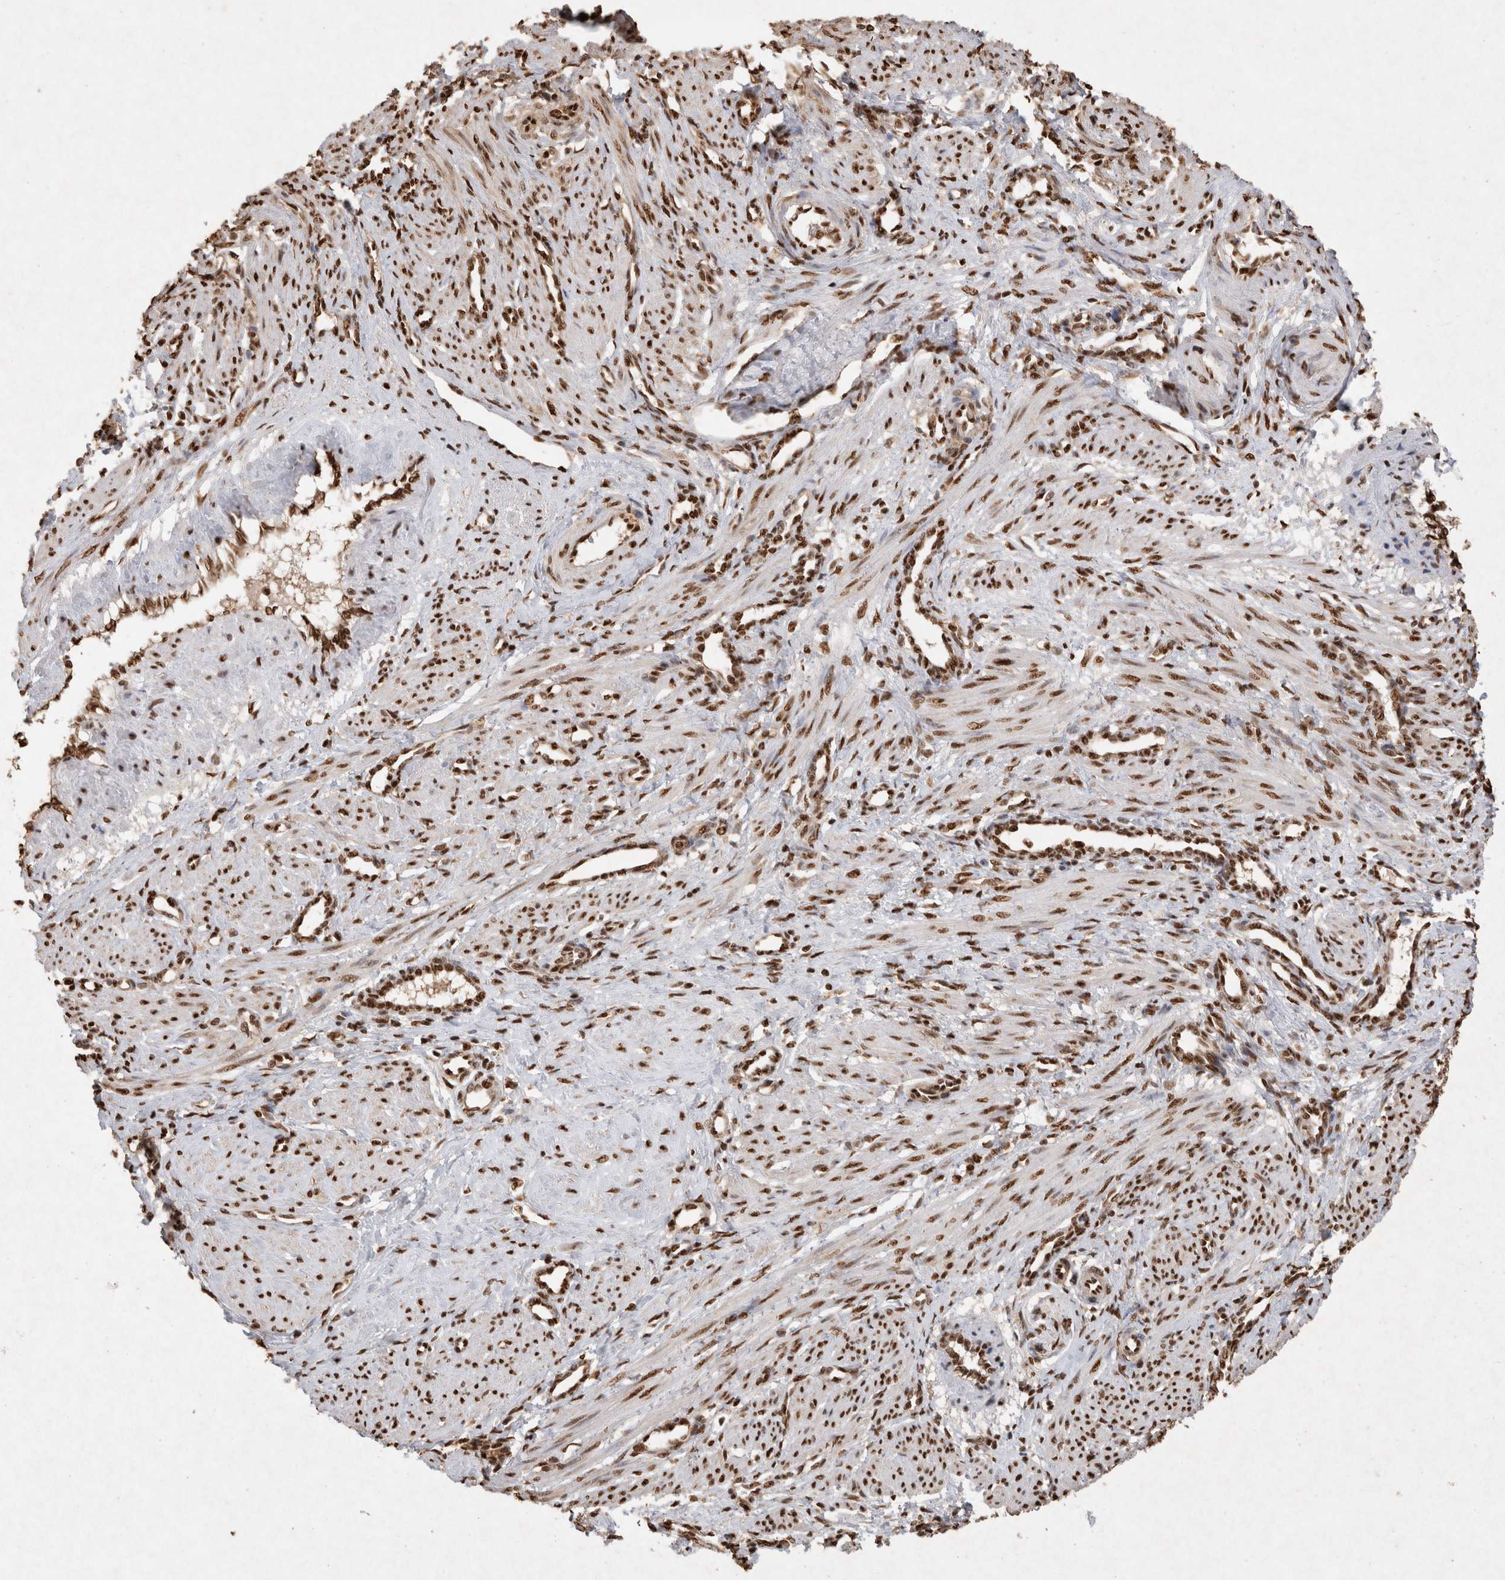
{"staining": {"intensity": "strong", "quantity": ">75%", "location": "nuclear"}, "tissue": "smooth muscle", "cell_type": "Smooth muscle cells", "image_type": "normal", "snomed": [{"axis": "morphology", "description": "Normal tissue, NOS"}, {"axis": "topography", "description": "Endometrium"}], "caption": "A high-resolution micrograph shows immunohistochemistry (IHC) staining of normal smooth muscle, which shows strong nuclear staining in about >75% of smooth muscle cells. The protein of interest is stained brown, and the nuclei are stained in blue (DAB IHC with brightfield microscopy, high magnification).", "gene": "HDGF", "patient": {"sex": "female", "age": 33}}